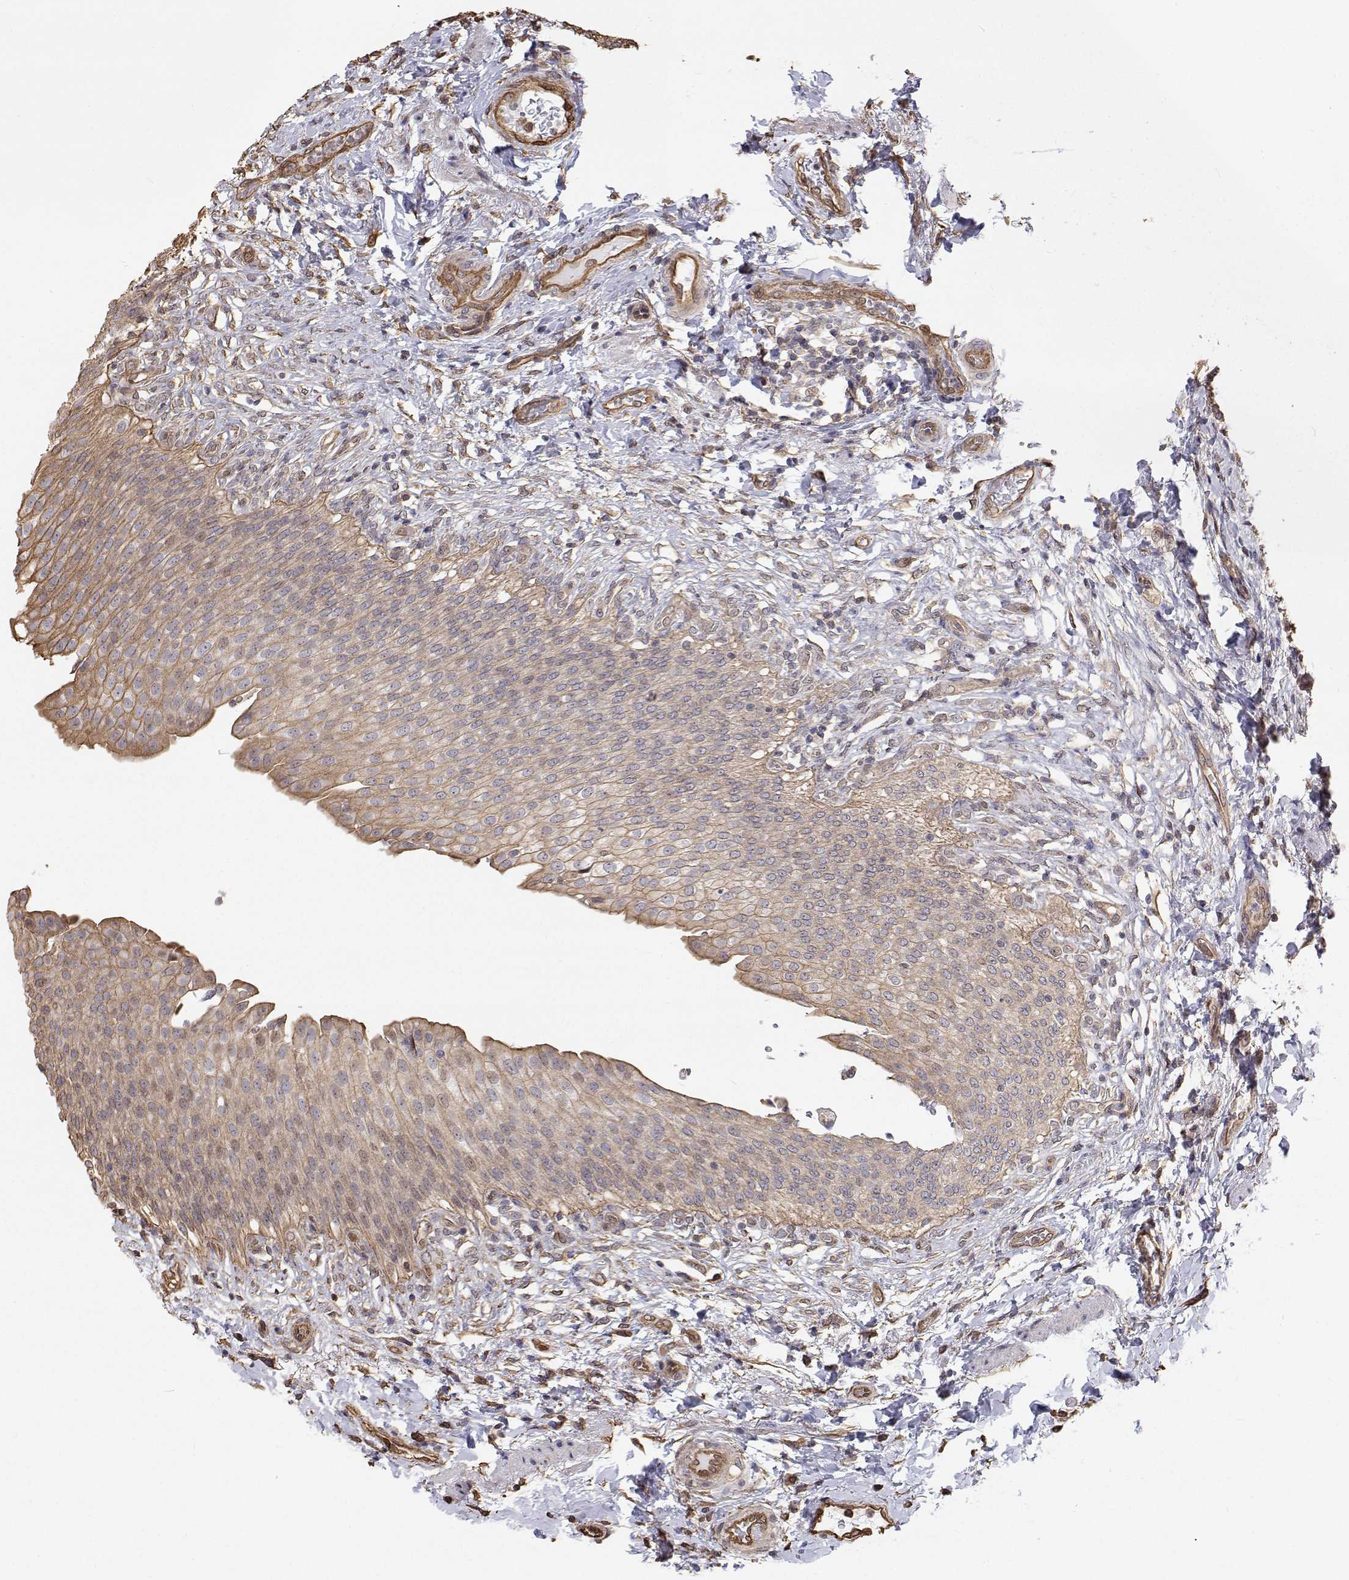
{"staining": {"intensity": "weak", "quantity": "25%-75%", "location": "cytoplasmic/membranous"}, "tissue": "urinary bladder", "cell_type": "Urothelial cells", "image_type": "normal", "snomed": [{"axis": "morphology", "description": "Normal tissue, NOS"}, {"axis": "topography", "description": "Urinary bladder"}, {"axis": "topography", "description": "Peripheral nerve tissue"}], "caption": "A brown stain shows weak cytoplasmic/membranous positivity of a protein in urothelial cells of unremarkable urinary bladder.", "gene": "GSDMA", "patient": {"sex": "female", "age": 60}}